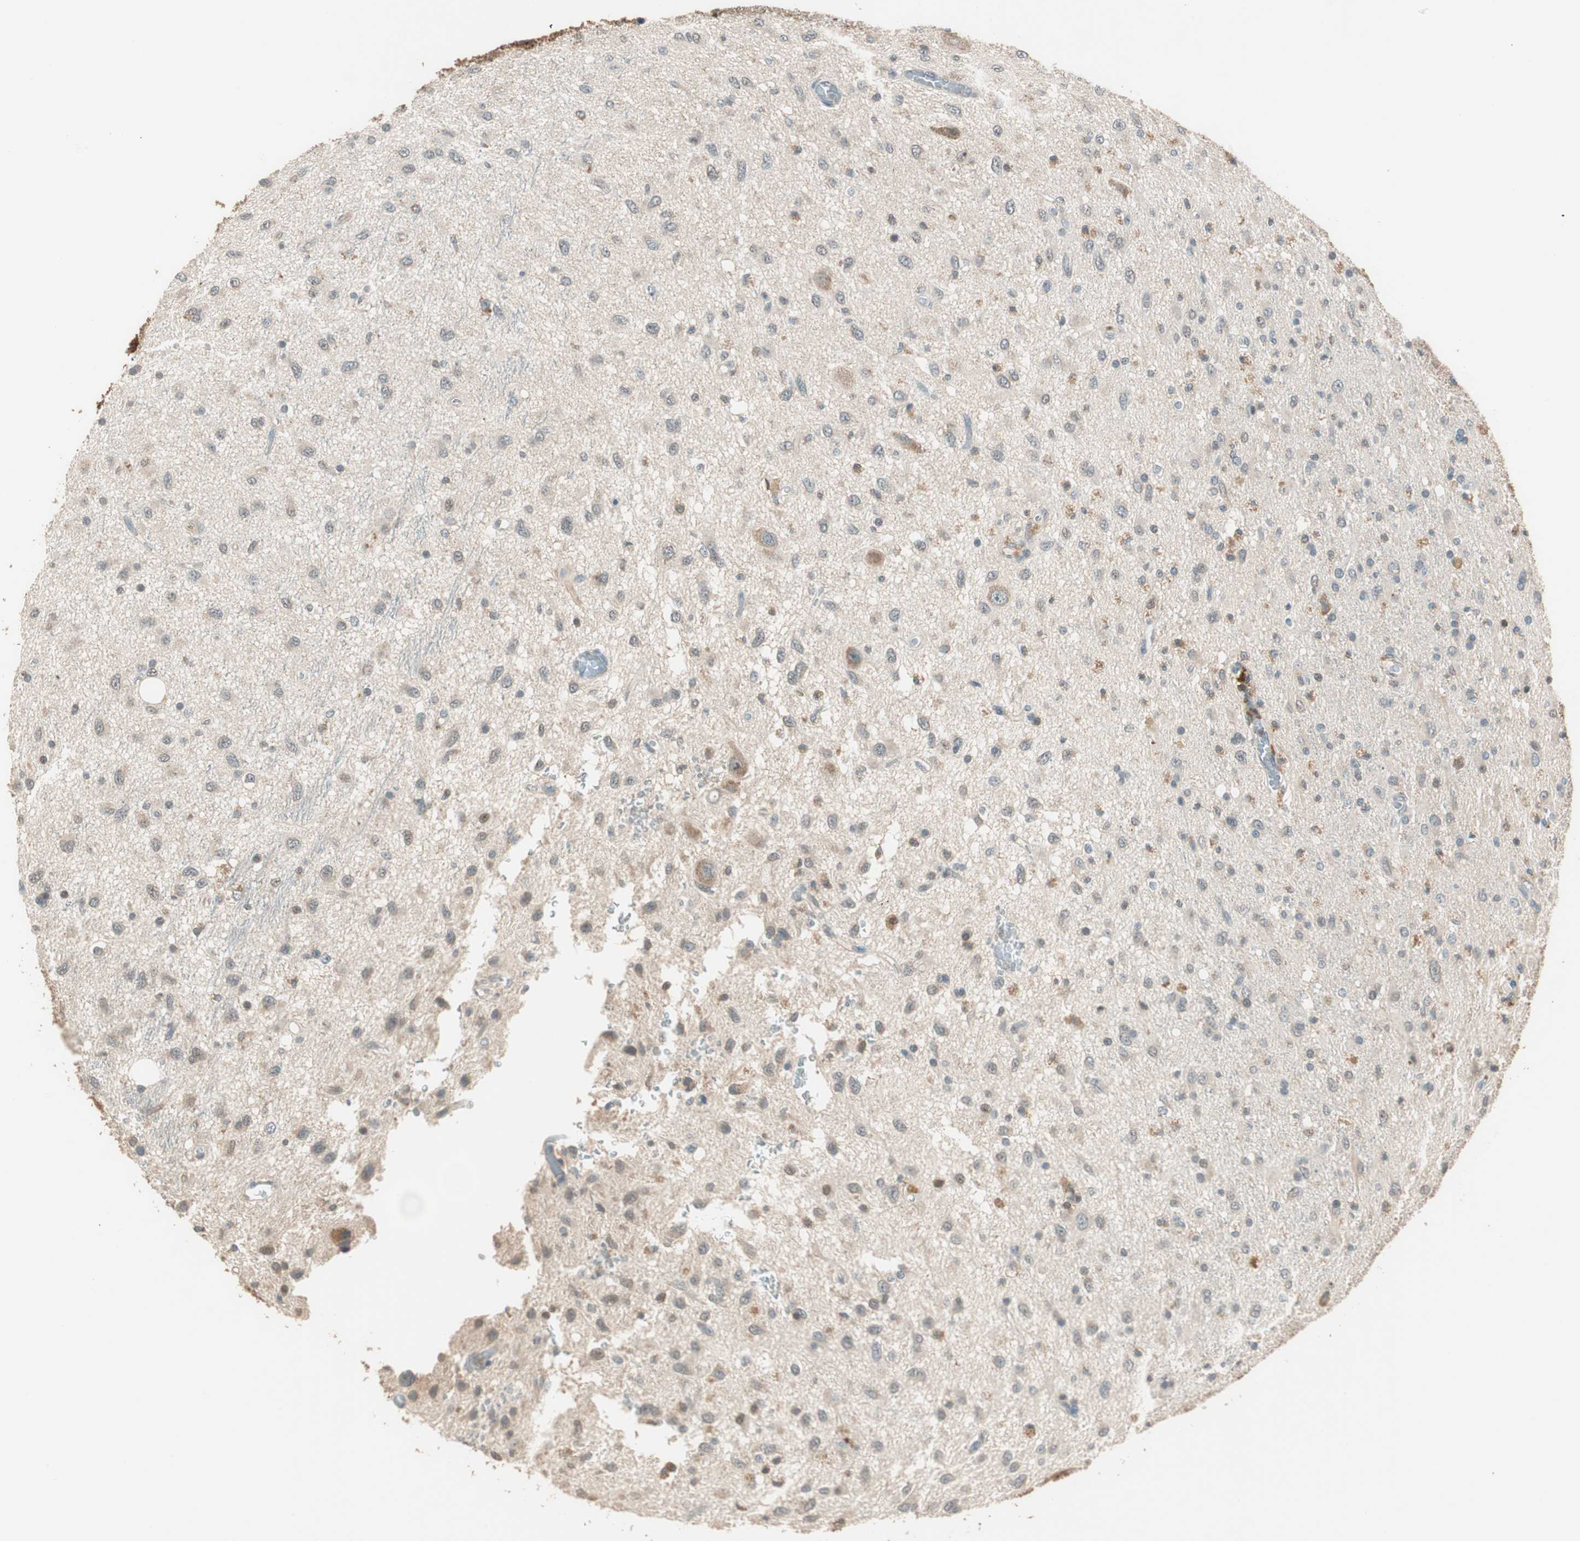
{"staining": {"intensity": "weak", "quantity": "25%-75%", "location": "cytoplasmic/membranous,nuclear"}, "tissue": "glioma", "cell_type": "Tumor cells", "image_type": "cancer", "snomed": [{"axis": "morphology", "description": "Glioma, malignant, Low grade"}, {"axis": "topography", "description": "Brain"}], "caption": "Weak cytoplasmic/membranous and nuclear protein expression is identified in approximately 25%-75% of tumor cells in glioma.", "gene": "TRIM21", "patient": {"sex": "male", "age": 77}}